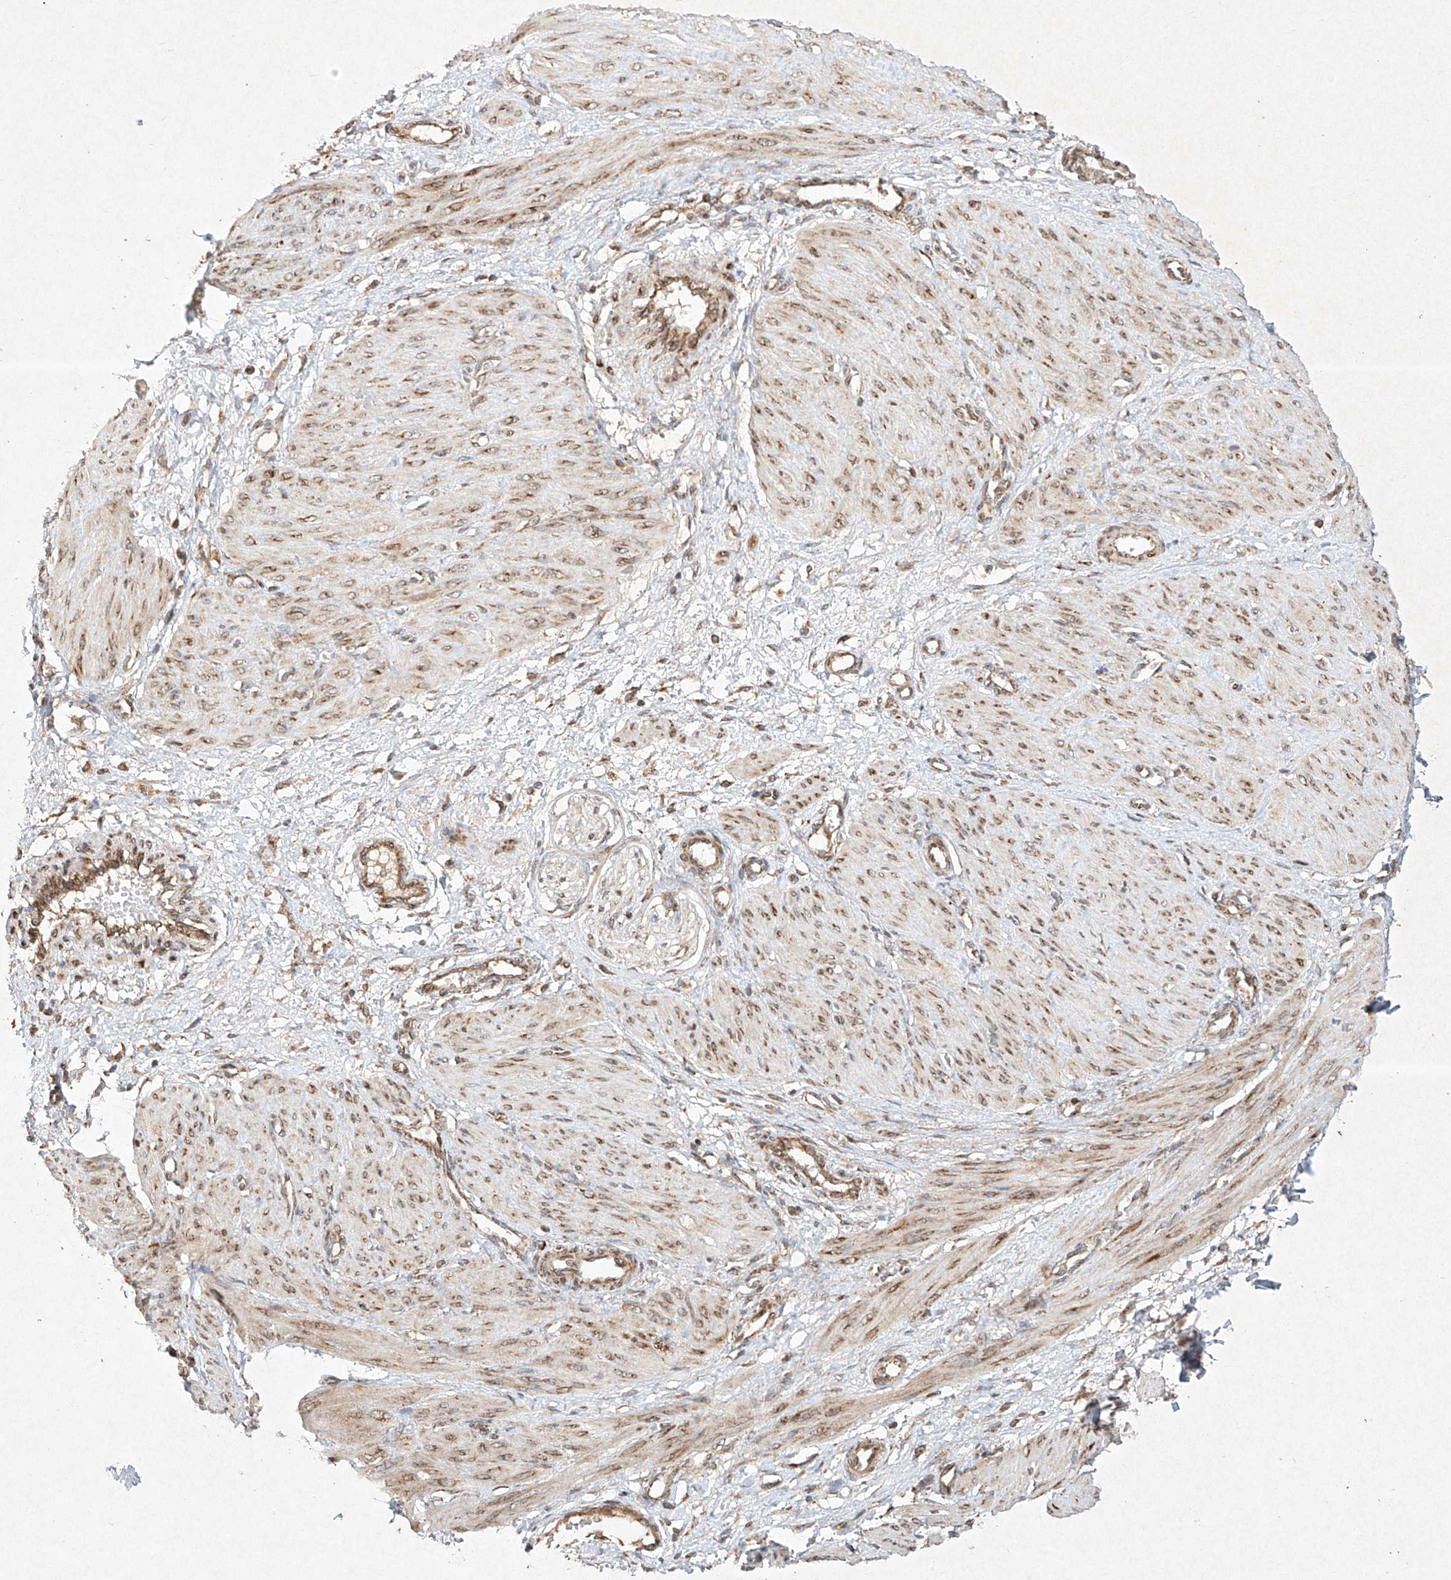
{"staining": {"intensity": "moderate", "quantity": "25%-75%", "location": "cytoplasmic/membranous,nuclear"}, "tissue": "smooth muscle", "cell_type": "Smooth muscle cells", "image_type": "normal", "snomed": [{"axis": "morphology", "description": "Normal tissue, NOS"}, {"axis": "topography", "description": "Endometrium"}], "caption": "The image reveals a brown stain indicating the presence of a protein in the cytoplasmic/membranous,nuclear of smooth muscle cells in smooth muscle. The staining was performed using DAB to visualize the protein expression in brown, while the nuclei were stained in blue with hematoxylin (Magnification: 20x).", "gene": "SEMA3B", "patient": {"sex": "female", "age": 33}}